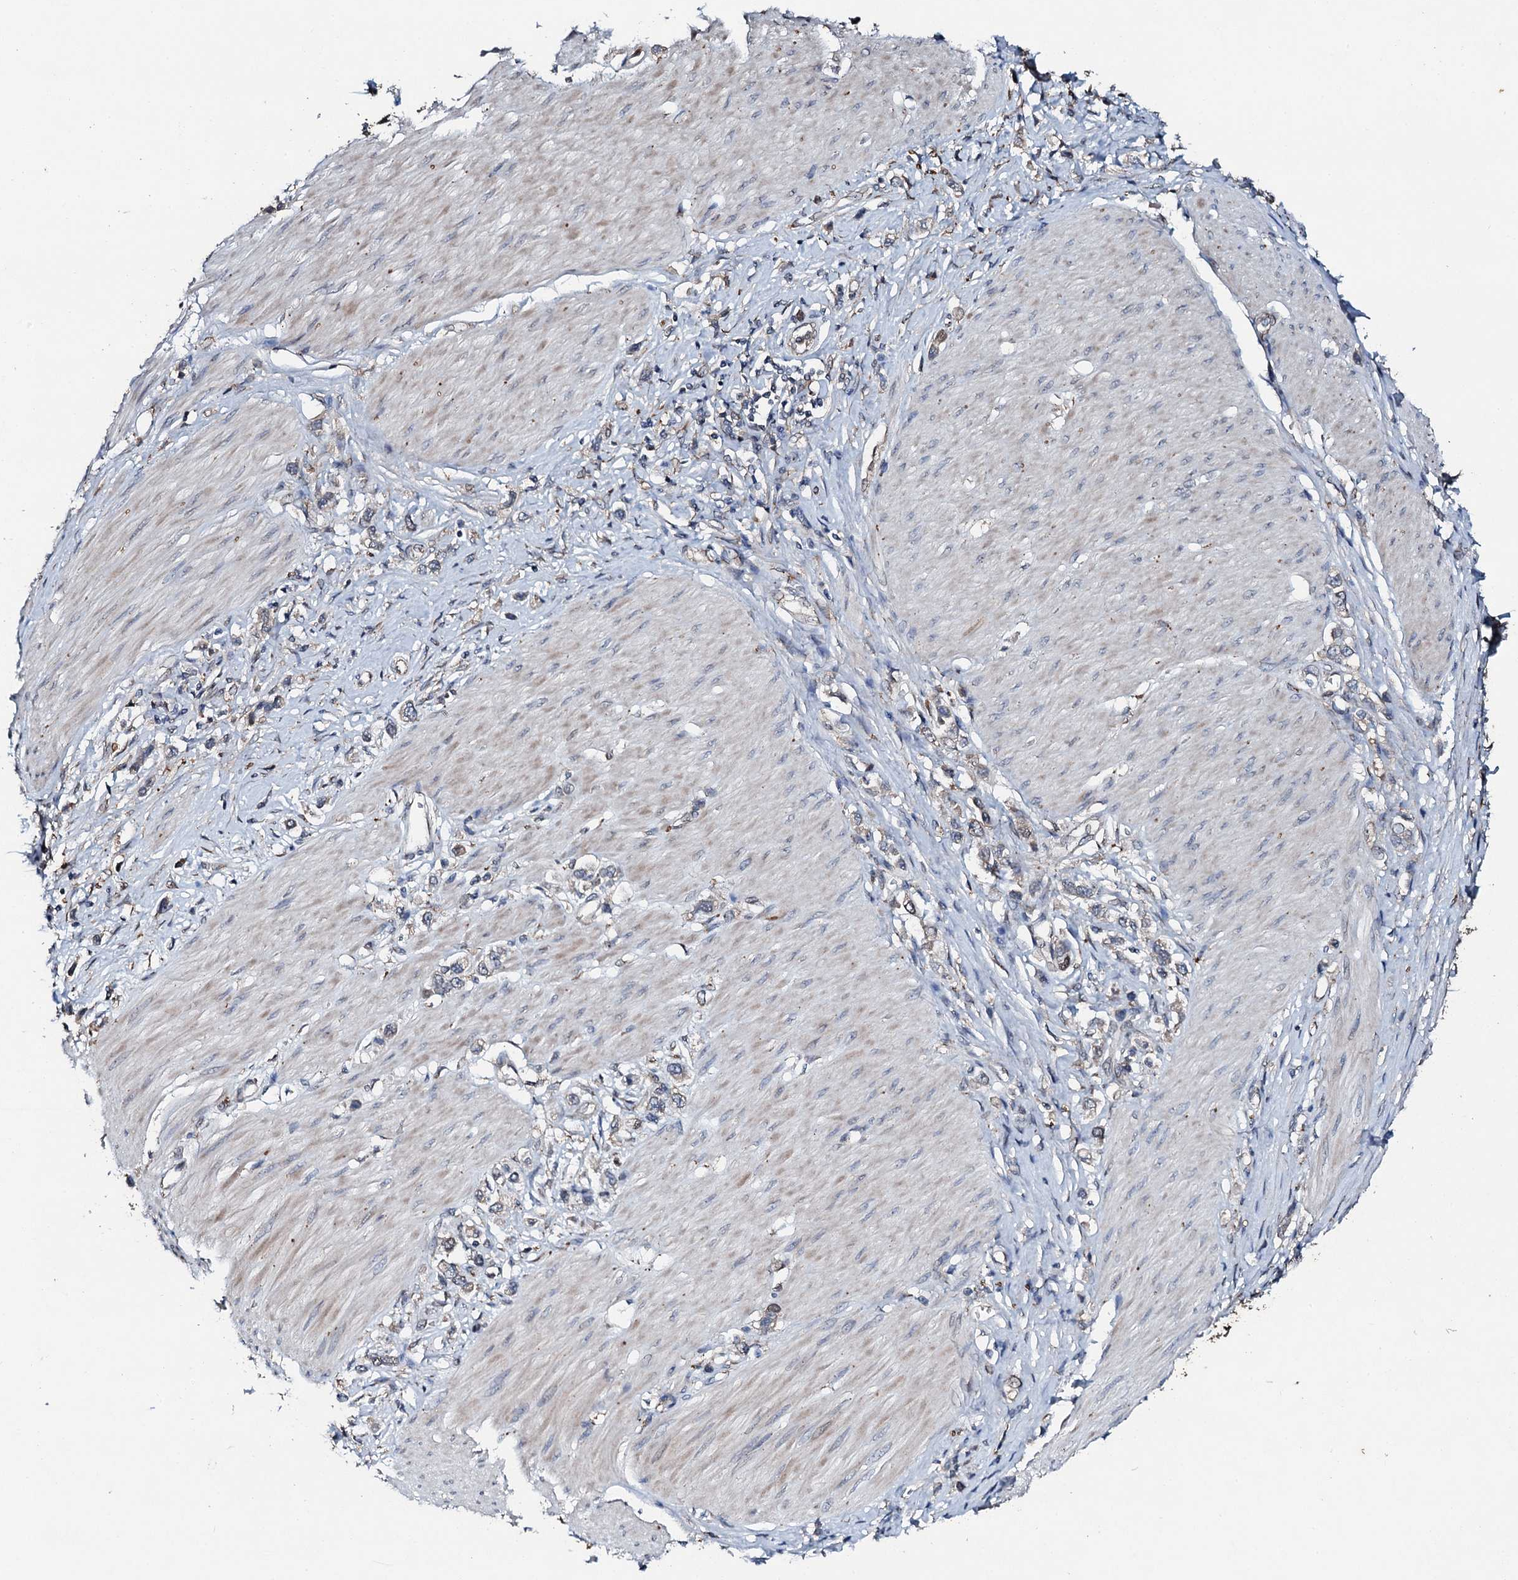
{"staining": {"intensity": "negative", "quantity": "none", "location": "none"}, "tissue": "stomach cancer", "cell_type": "Tumor cells", "image_type": "cancer", "snomed": [{"axis": "morphology", "description": "Normal tissue, NOS"}, {"axis": "morphology", "description": "Adenocarcinoma, NOS"}, {"axis": "topography", "description": "Stomach, upper"}, {"axis": "topography", "description": "Stomach"}], "caption": "Stomach cancer was stained to show a protein in brown. There is no significant staining in tumor cells.", "gene": "ADAMTS10", "patient": {"sex": "female", "age": 65}}